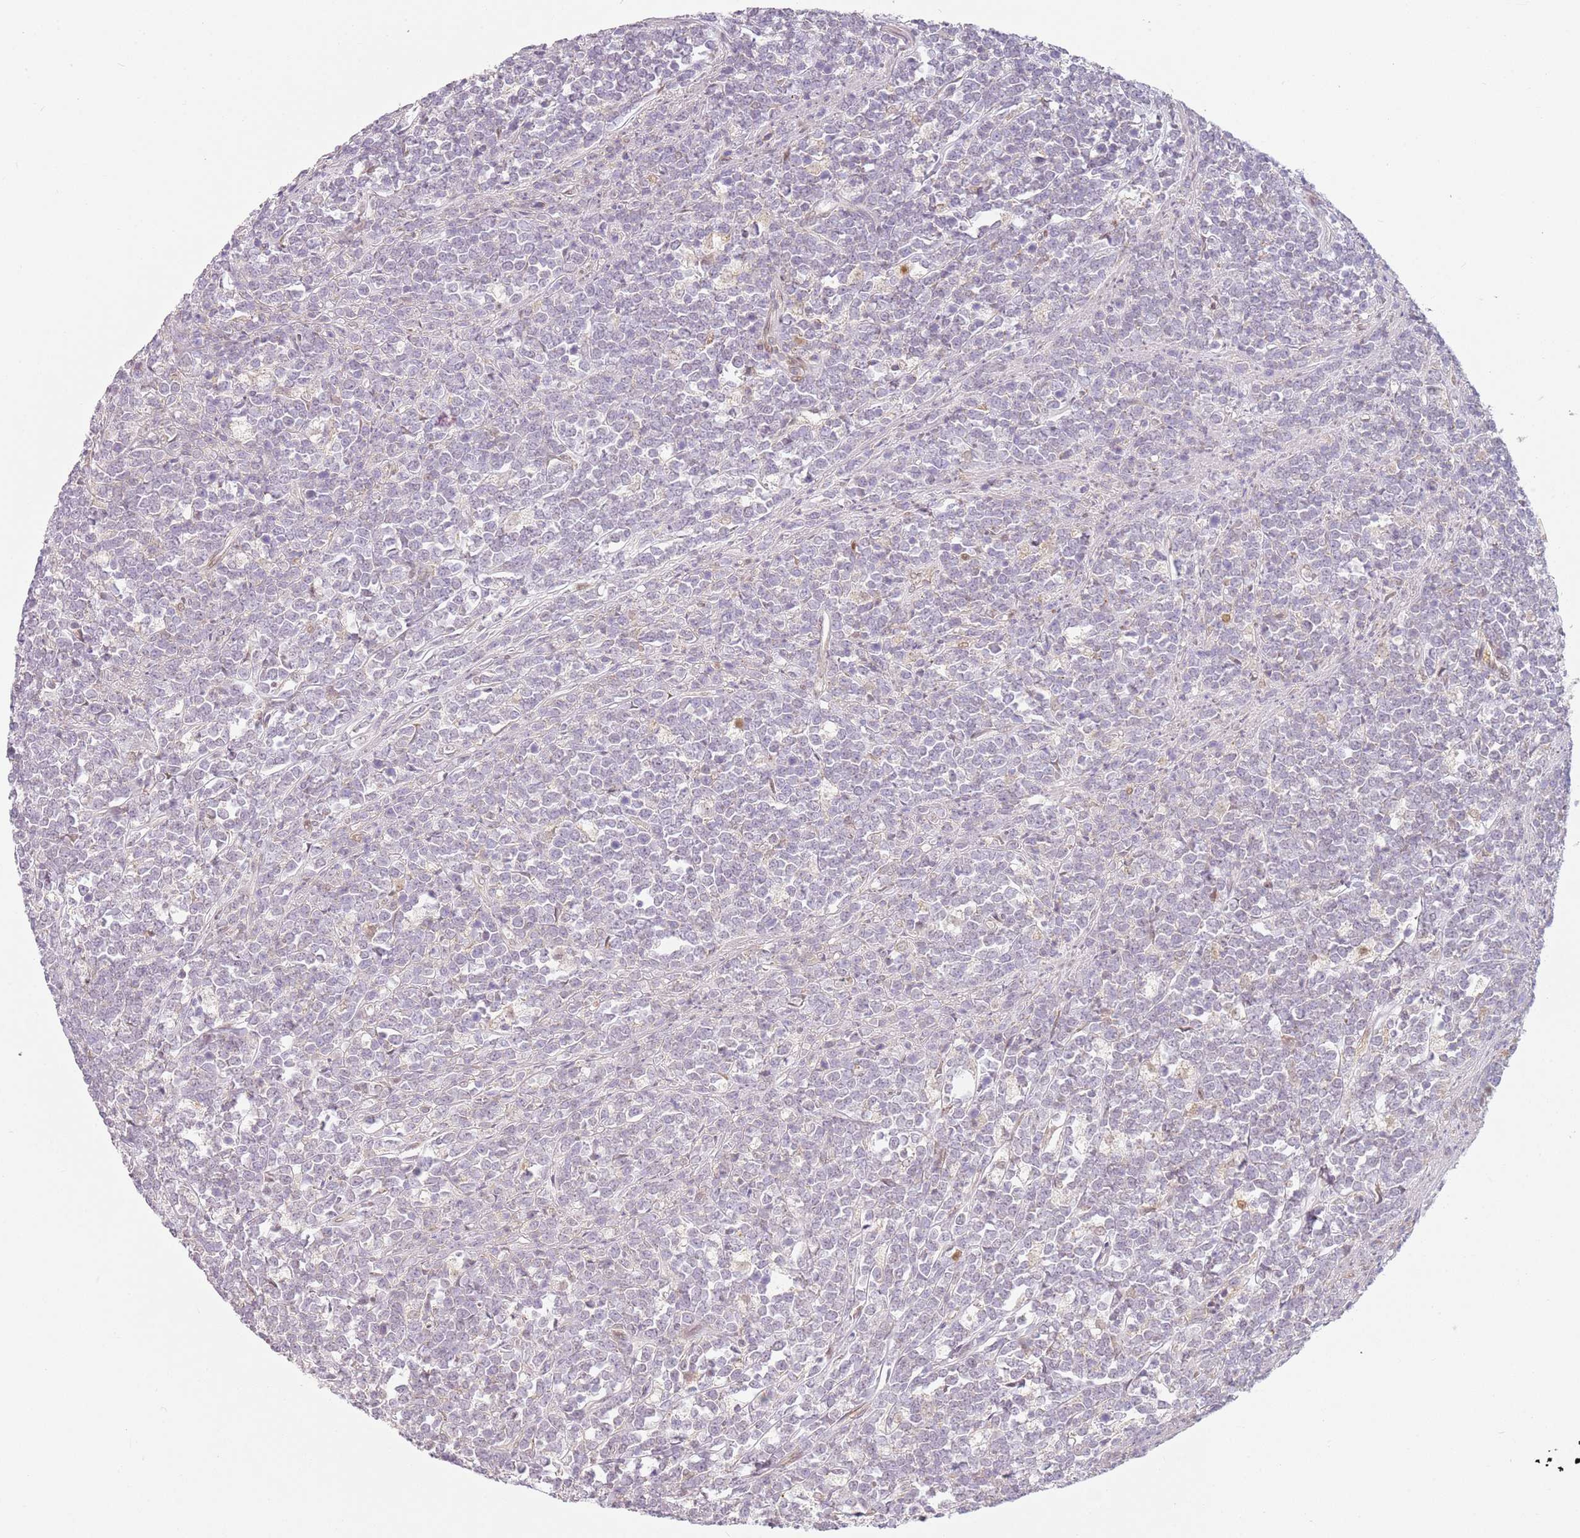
{"staining": {"intensity": "negative", "quantity": "none", "location": "none"}, "tissue": "lymphoma", "cell_type": "Tumor cells", "image_type": "cancer", "snomed": [{"axis": "morphology", "description": "Malignant lymphoma, non-Hodgkin's type, High grade"}, {"axis": "topography", "description": "Small intestine"}, {"axis": "topography", "description": "Colon"}], "caption": "Malignant lymphoma, non-Hodgkin's type (high-grade) stained for a protein using immunohistochemistry (IHC) shows no positivity tumor cells.", "gene": "DEFB116", "patient": {"sex": "male", "age": 8}}